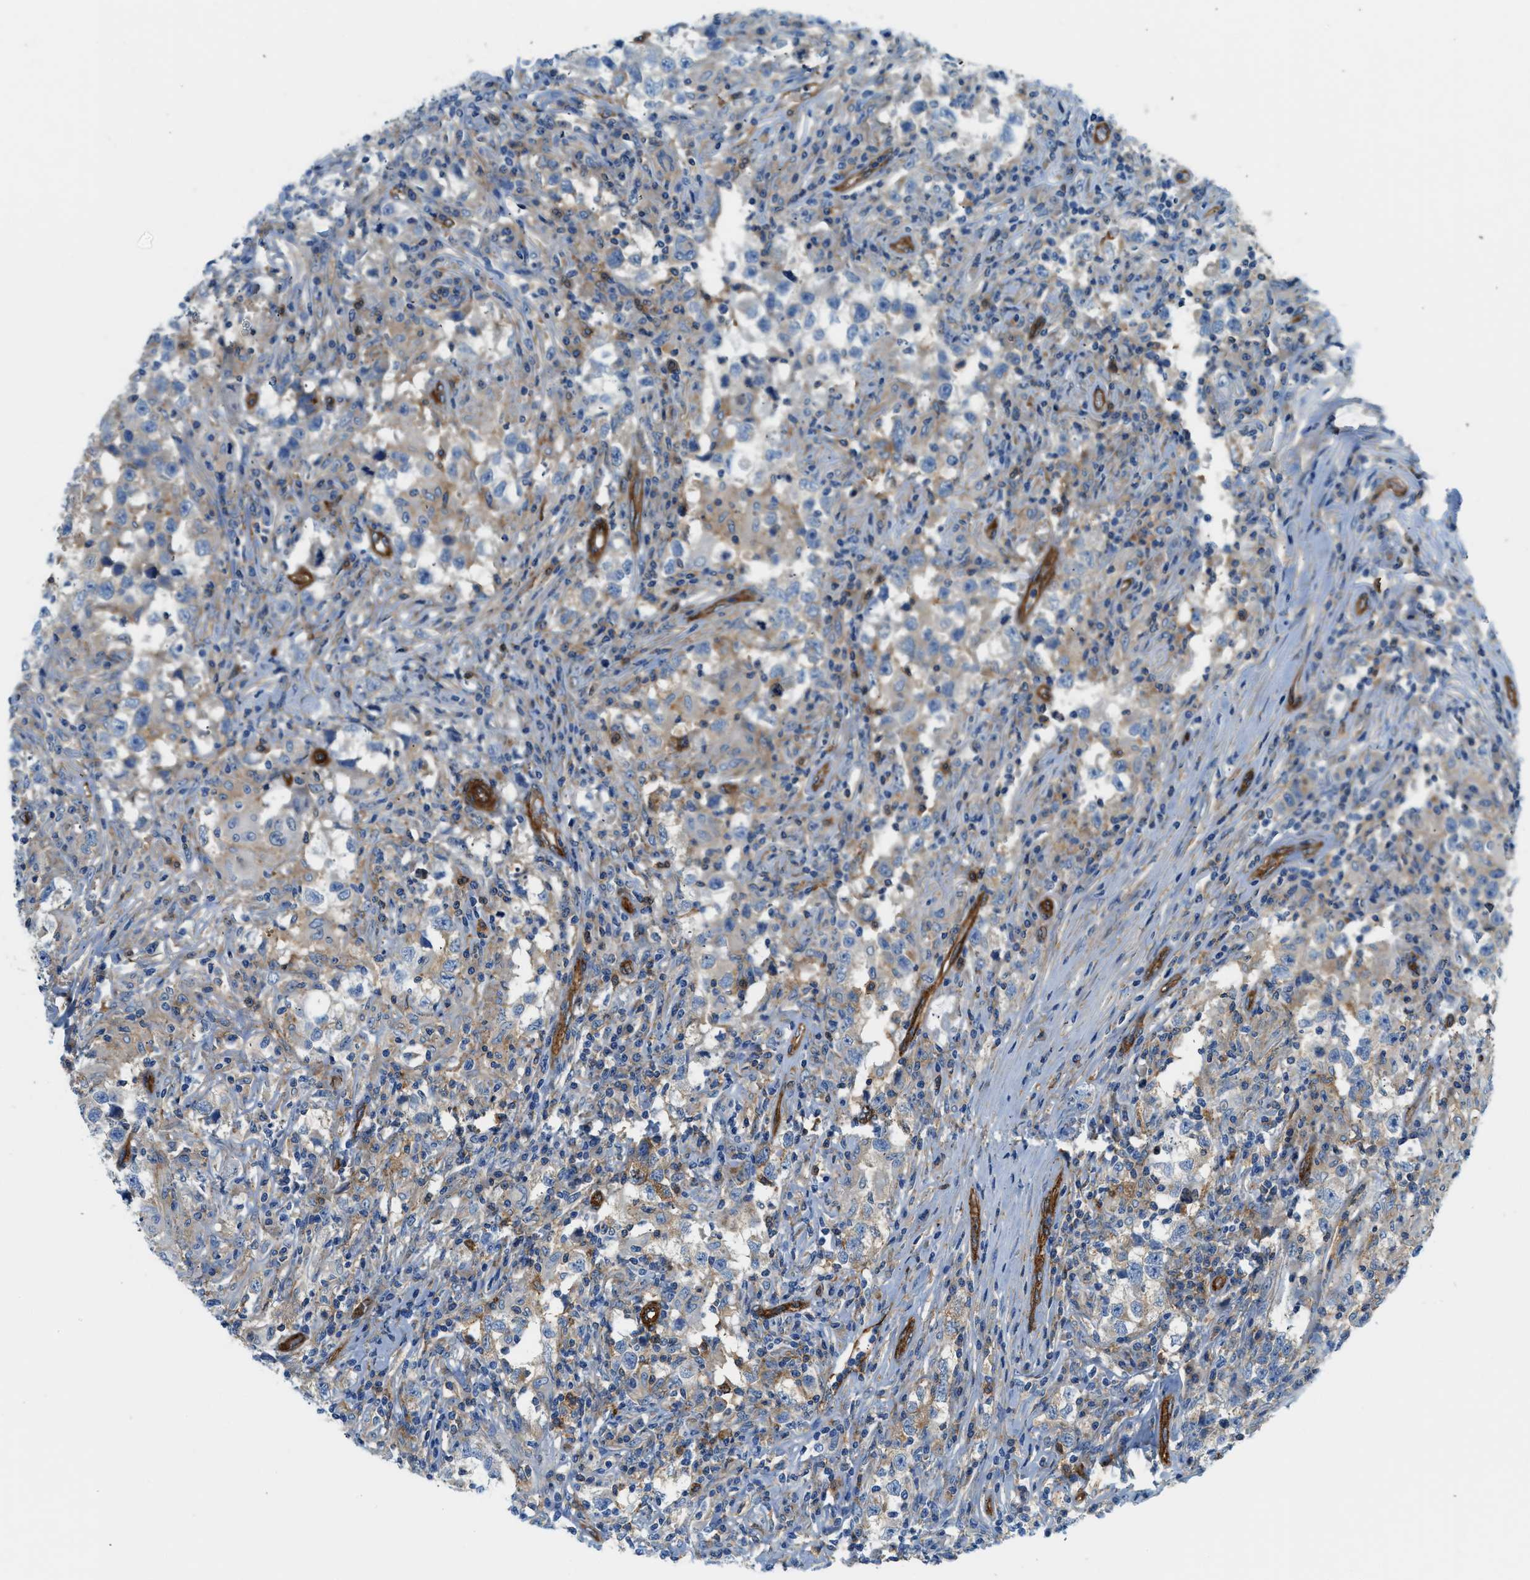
{"staining": {"intensity": "weak", "quantity": "<25%", "location": "cytoplasmic/membranous"}, "tissue": "testis cancer", "cell_type": "Tumor cells", "image_type": "cancer", "snomed": [{"axis": "morphology", "description": "Carcinoma, Embryonal, NOS"}, {"axis": "topography", "description": "Testis"}], "caption": "IHC photomicrograph of neoplastic tissue: testis cancer (embryonal carcinoma) stained with DAB (3,3'-diaminobenzidine) demonstrates no significant protein staining in tumor cells.", "gene": "HIP1", "patient": {"sex": "male", "age": 21}}